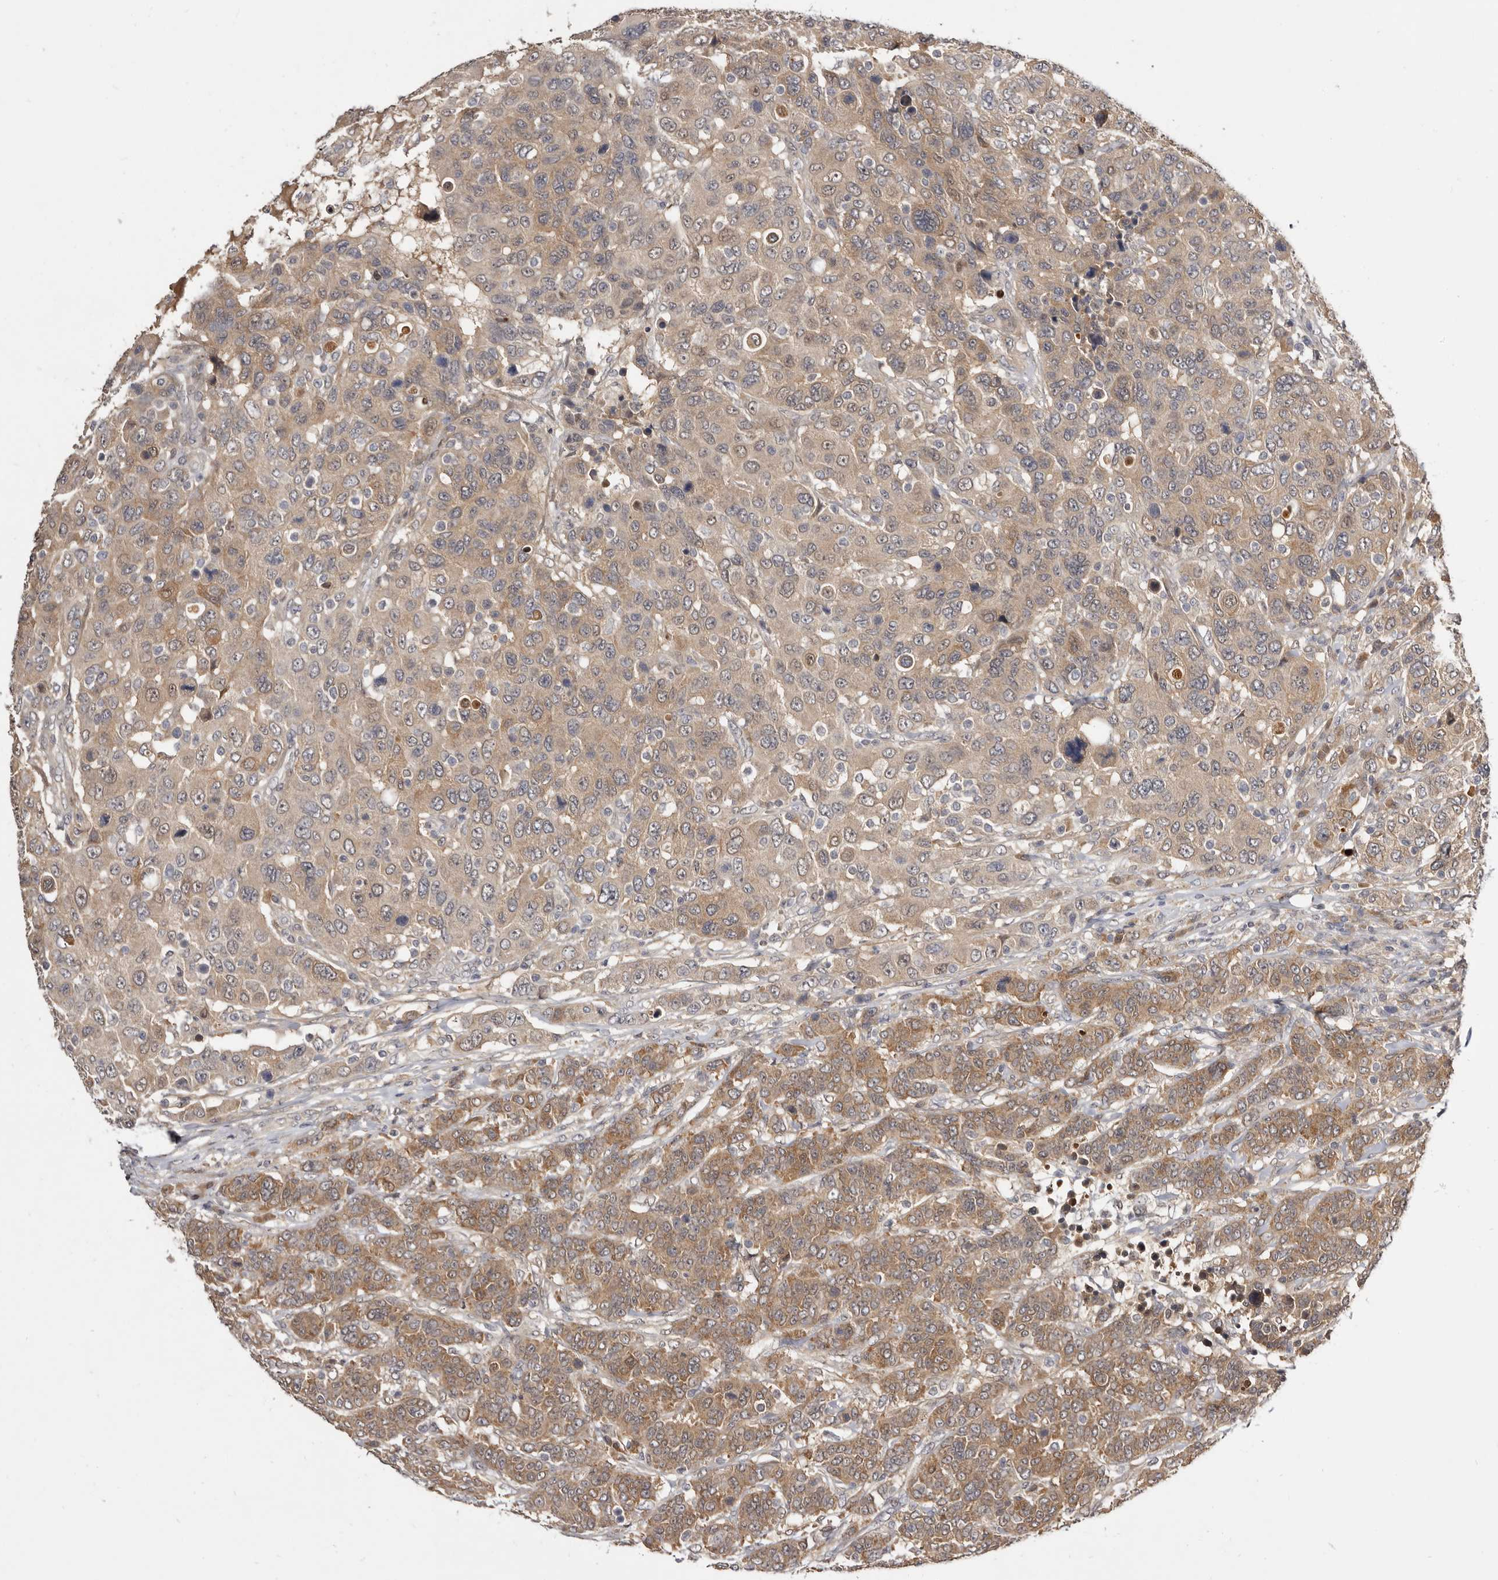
{"staining": {"intensity": "moderate", "quantity": ">75%", "location": "cytoplasmic/membranous"}, "tissue": "breast cancer", "cell_type": "Tumor cells", "image_type": "cancer", "snomed": [{"axis": "morphology", "description": "Duct carcinoma"}, {"axis": "topography", "description": "Breast"}], "caption": "High-magnification brightfield microscopy of breast intraductal carcinoma stained with DAB (brown) and counterstained with hematoxylin (blue). tumor cells exhibit moderate cytoplasmic/membranous positivity is present in about>75% of cells.", "gene": "INAVA", "patient": {"sex": "female", "age": 37}}